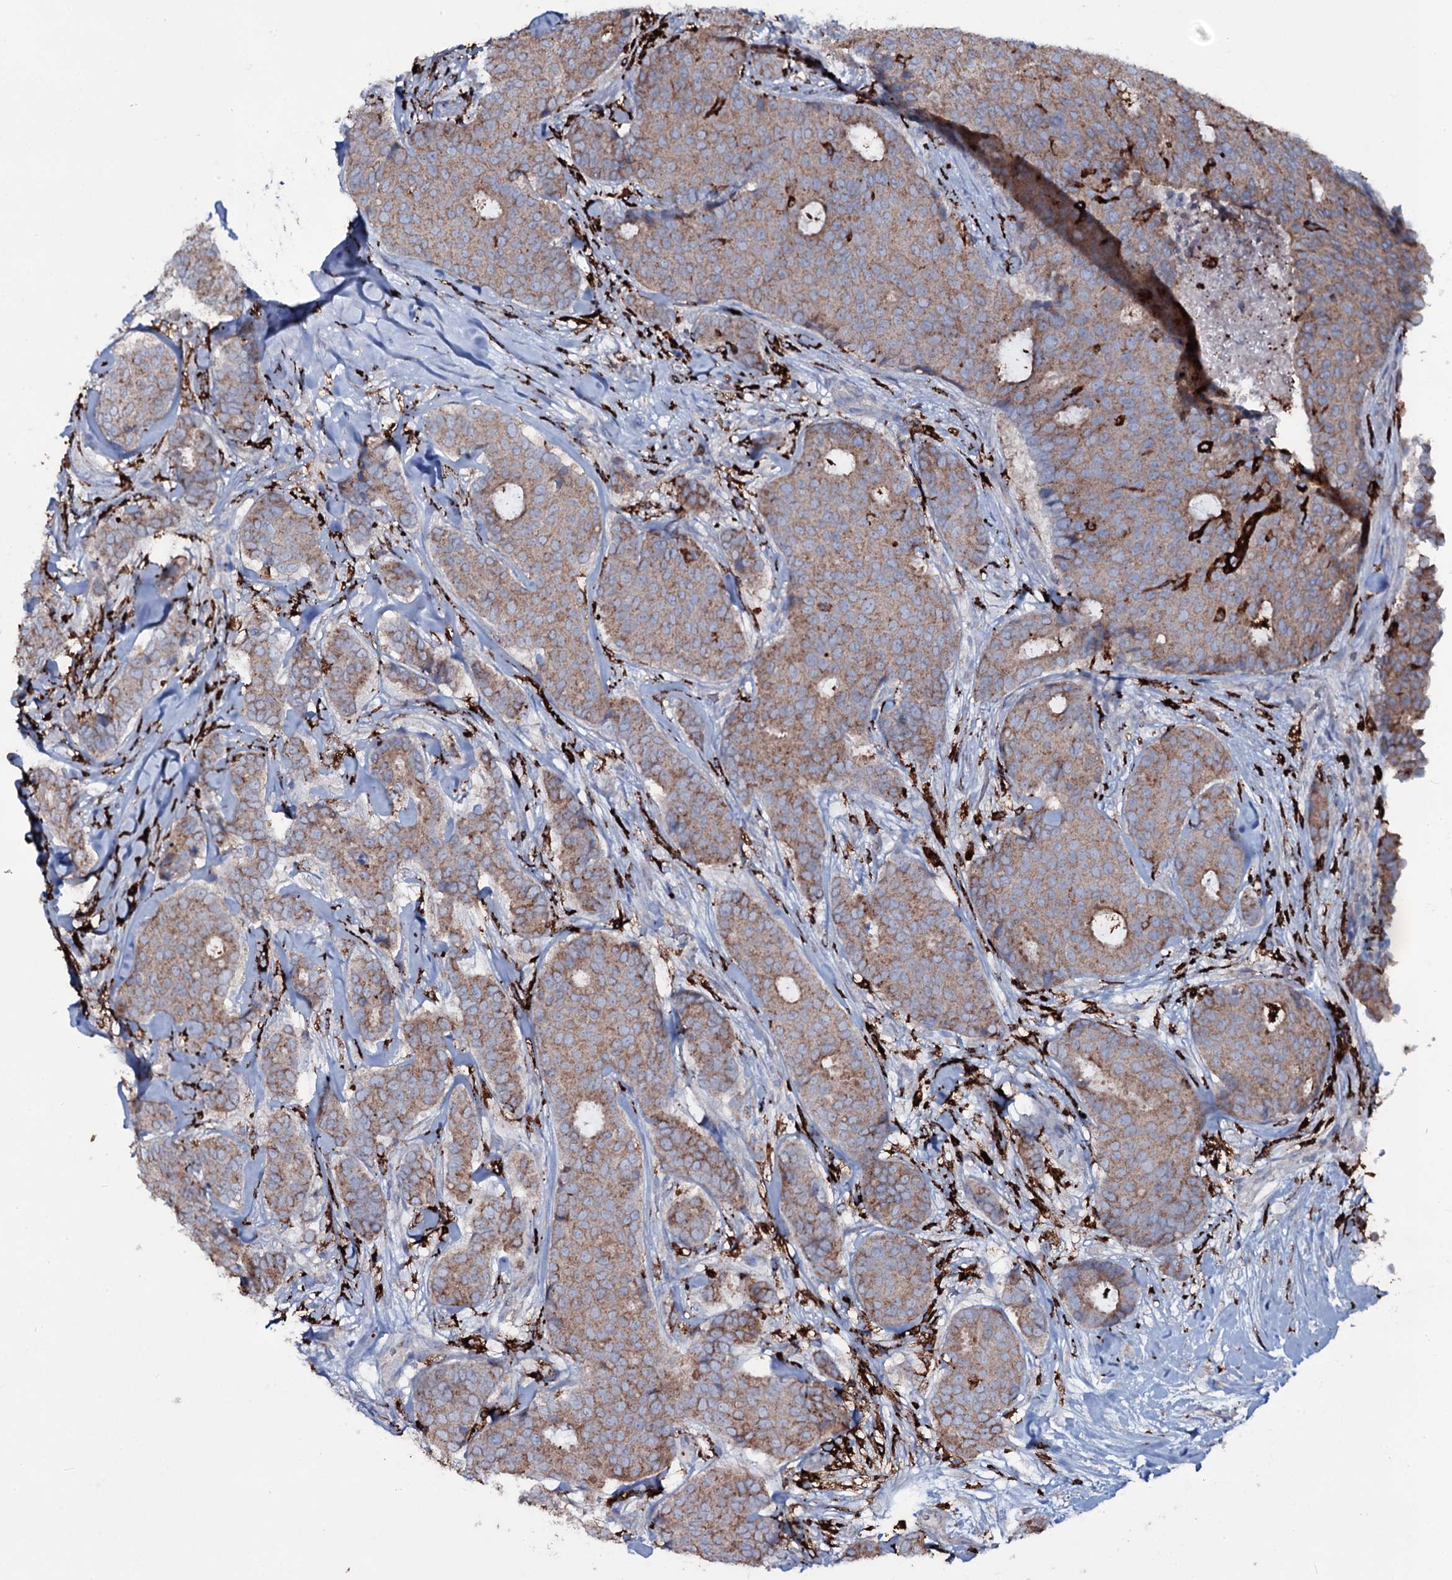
{"staining": {"intensity": "moderate", "quantity": ">75%", "location": "cytoplasmic/membranous"}, "tissue": "breast cancer", "cell_type": "Tumor cells", "image_type": "cancer", "snomed": [{"axis": "morphology", "description": "Duct carcinoma"}, {"axis": "topography", "description": "Breast"}], "caption": "An IHC image of tumor tissue is shown. Protein staining in brown labels moderate cytoplasmic/membranous positivity in breast intraductal carcinoma within tumor cells. (Brightfield microscopy of DAB IHC at high magnification).", "gene": "OSBPL2", "patient": {"sex": "female", "age": 75}}